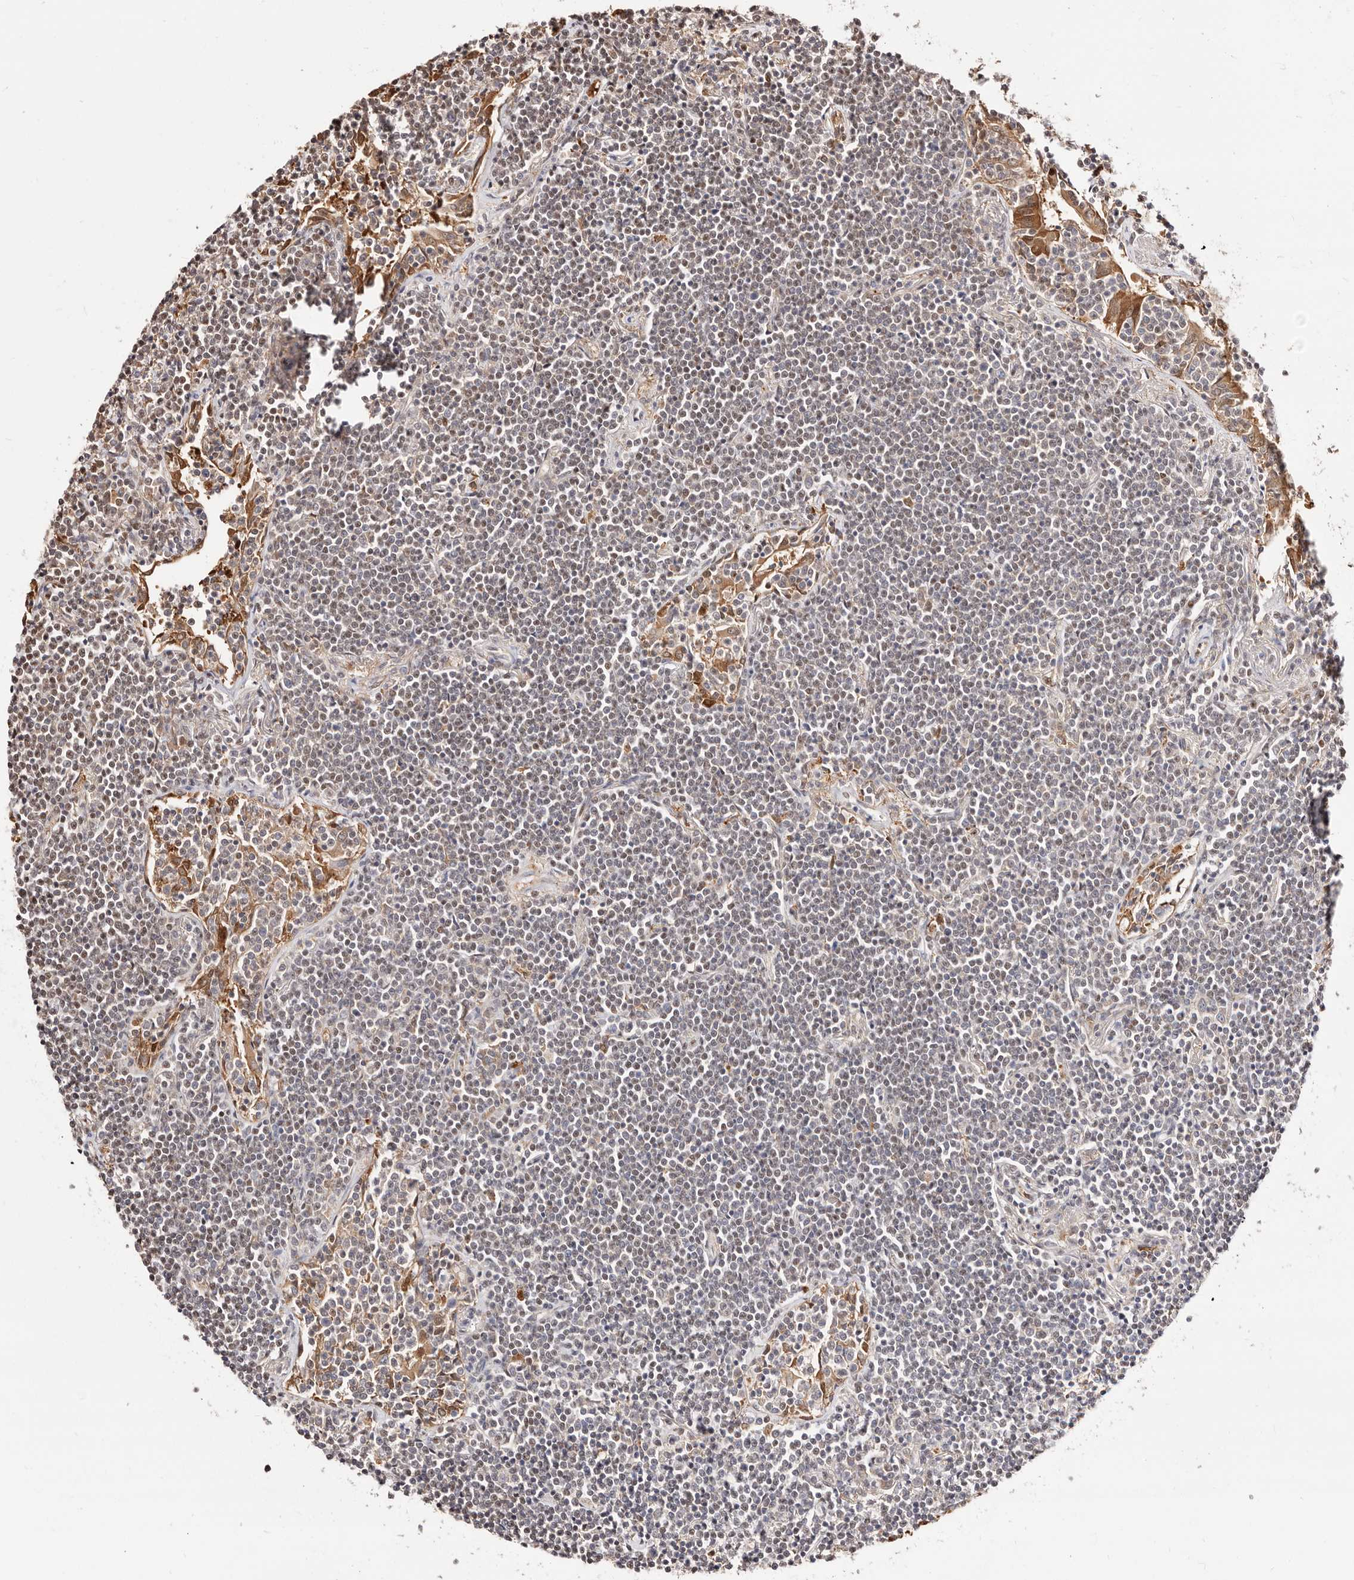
{"staining": {"intensity": "weak", "quantity": "25%-75%", "location": "nuclear"}, "tissue": "lymphoma", "cell_type": "Tumor cells", "image_type": "cancer", "snomed": [{"axis": "morphology", "description": "Malignant lymphoma, non-Hodgkin's type, Low grade"}, {"axis": "topography", "description": "Lung"}], "caption": "Tumor cells reveal low levels of weak nuclear staining in approximately 25%-75% of cells in low-grade malignant lymphoma, non-Hodgkin's type.", "gene": "TKT", "patient": {"sex": "female", "age": 71}}